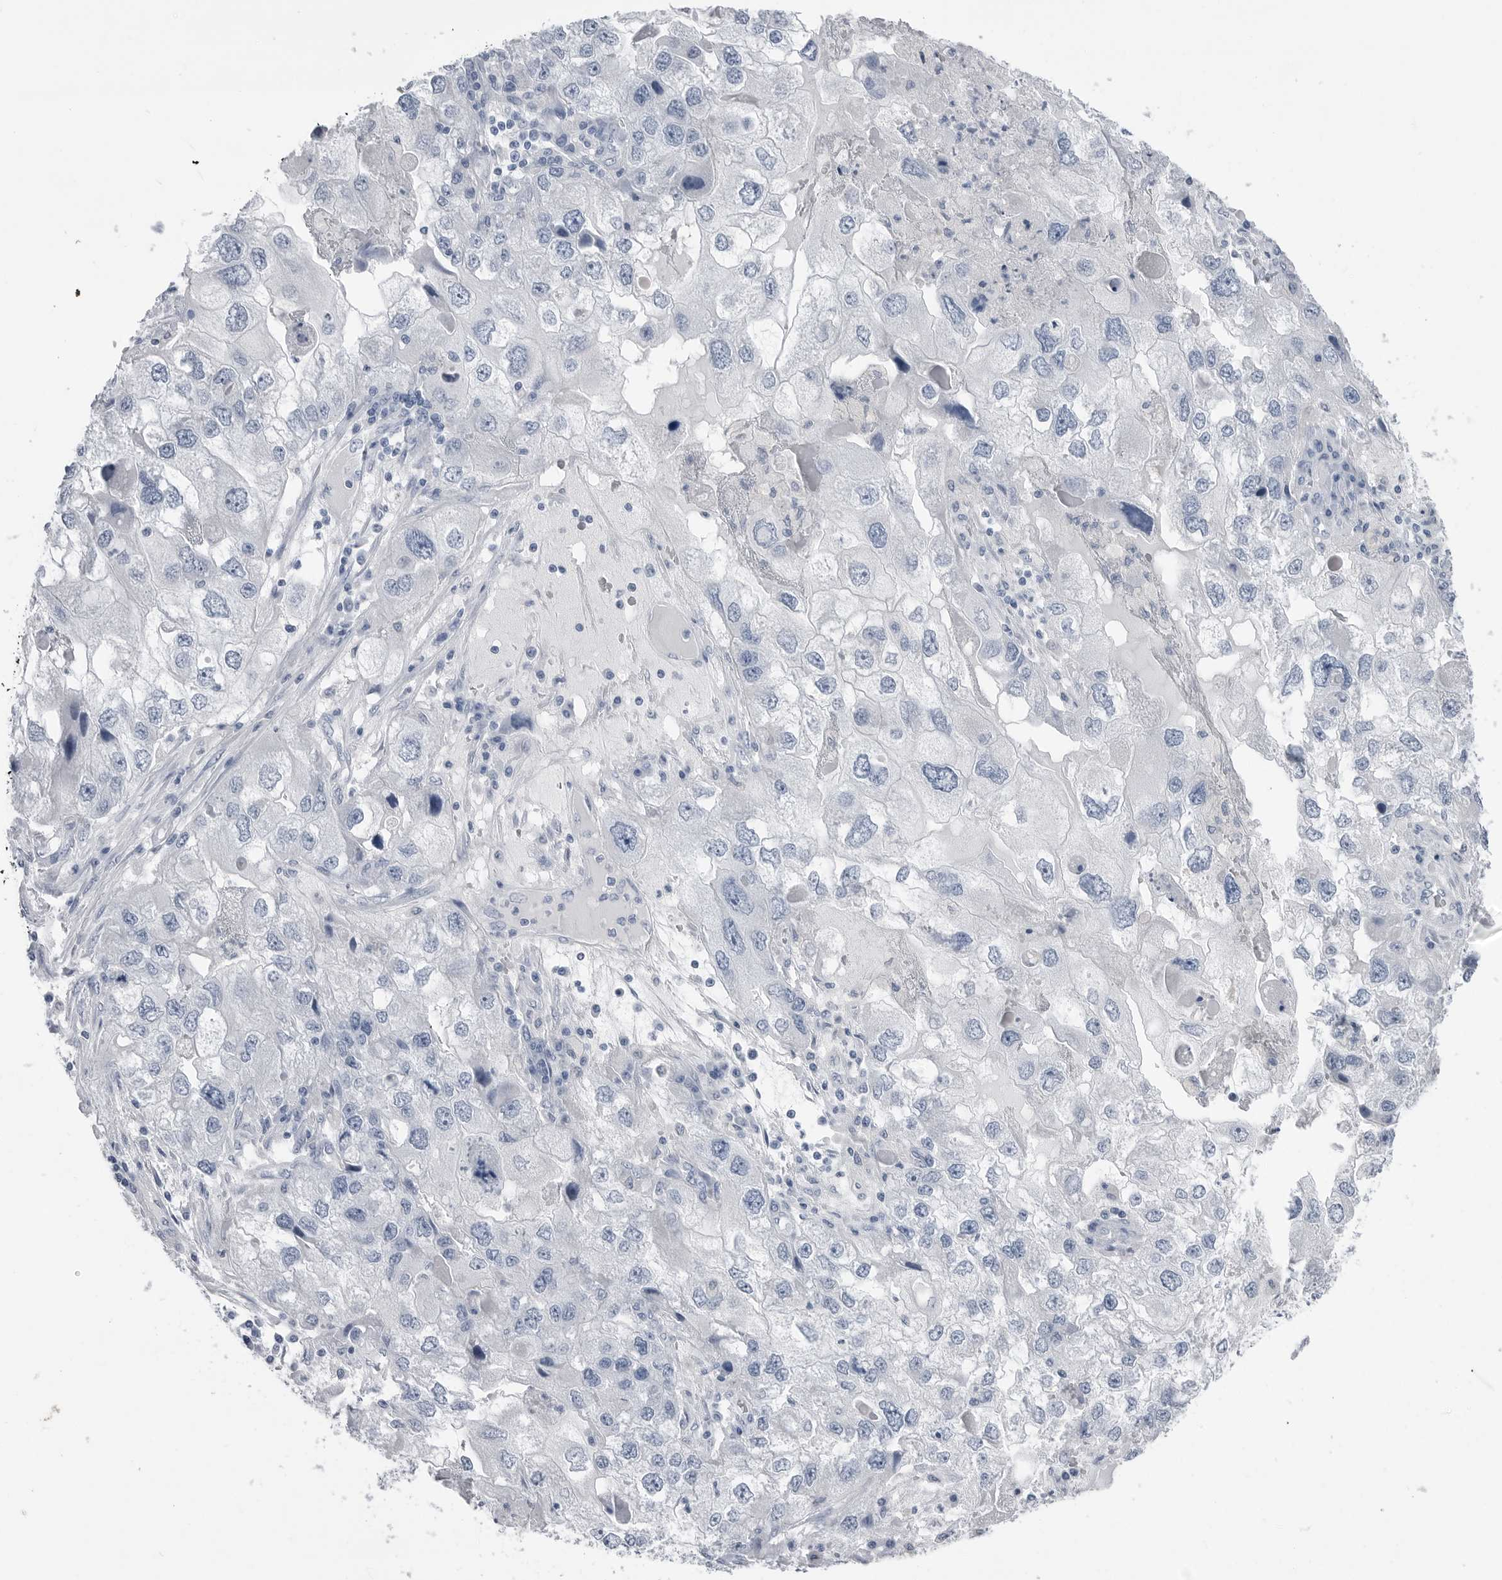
{"staining": {"intensity": "negative", "quantity": "none", "location": "none"}, "tissue": "endometrial cancer", "cell_type": "Tumor cells", "image_type": "cancer", "snomed": [{"axis": "morphology", "description": "Adenocarcinoma, NOS"}, {"axis": "topography", "description": "Endometrium"}], "caption": "The photomicrograph reveals no staining of tumor cells in adenocarcinoma (endometrial).", "gene": "ABHD12", "patient": {"sex": "female", "age": 49}}